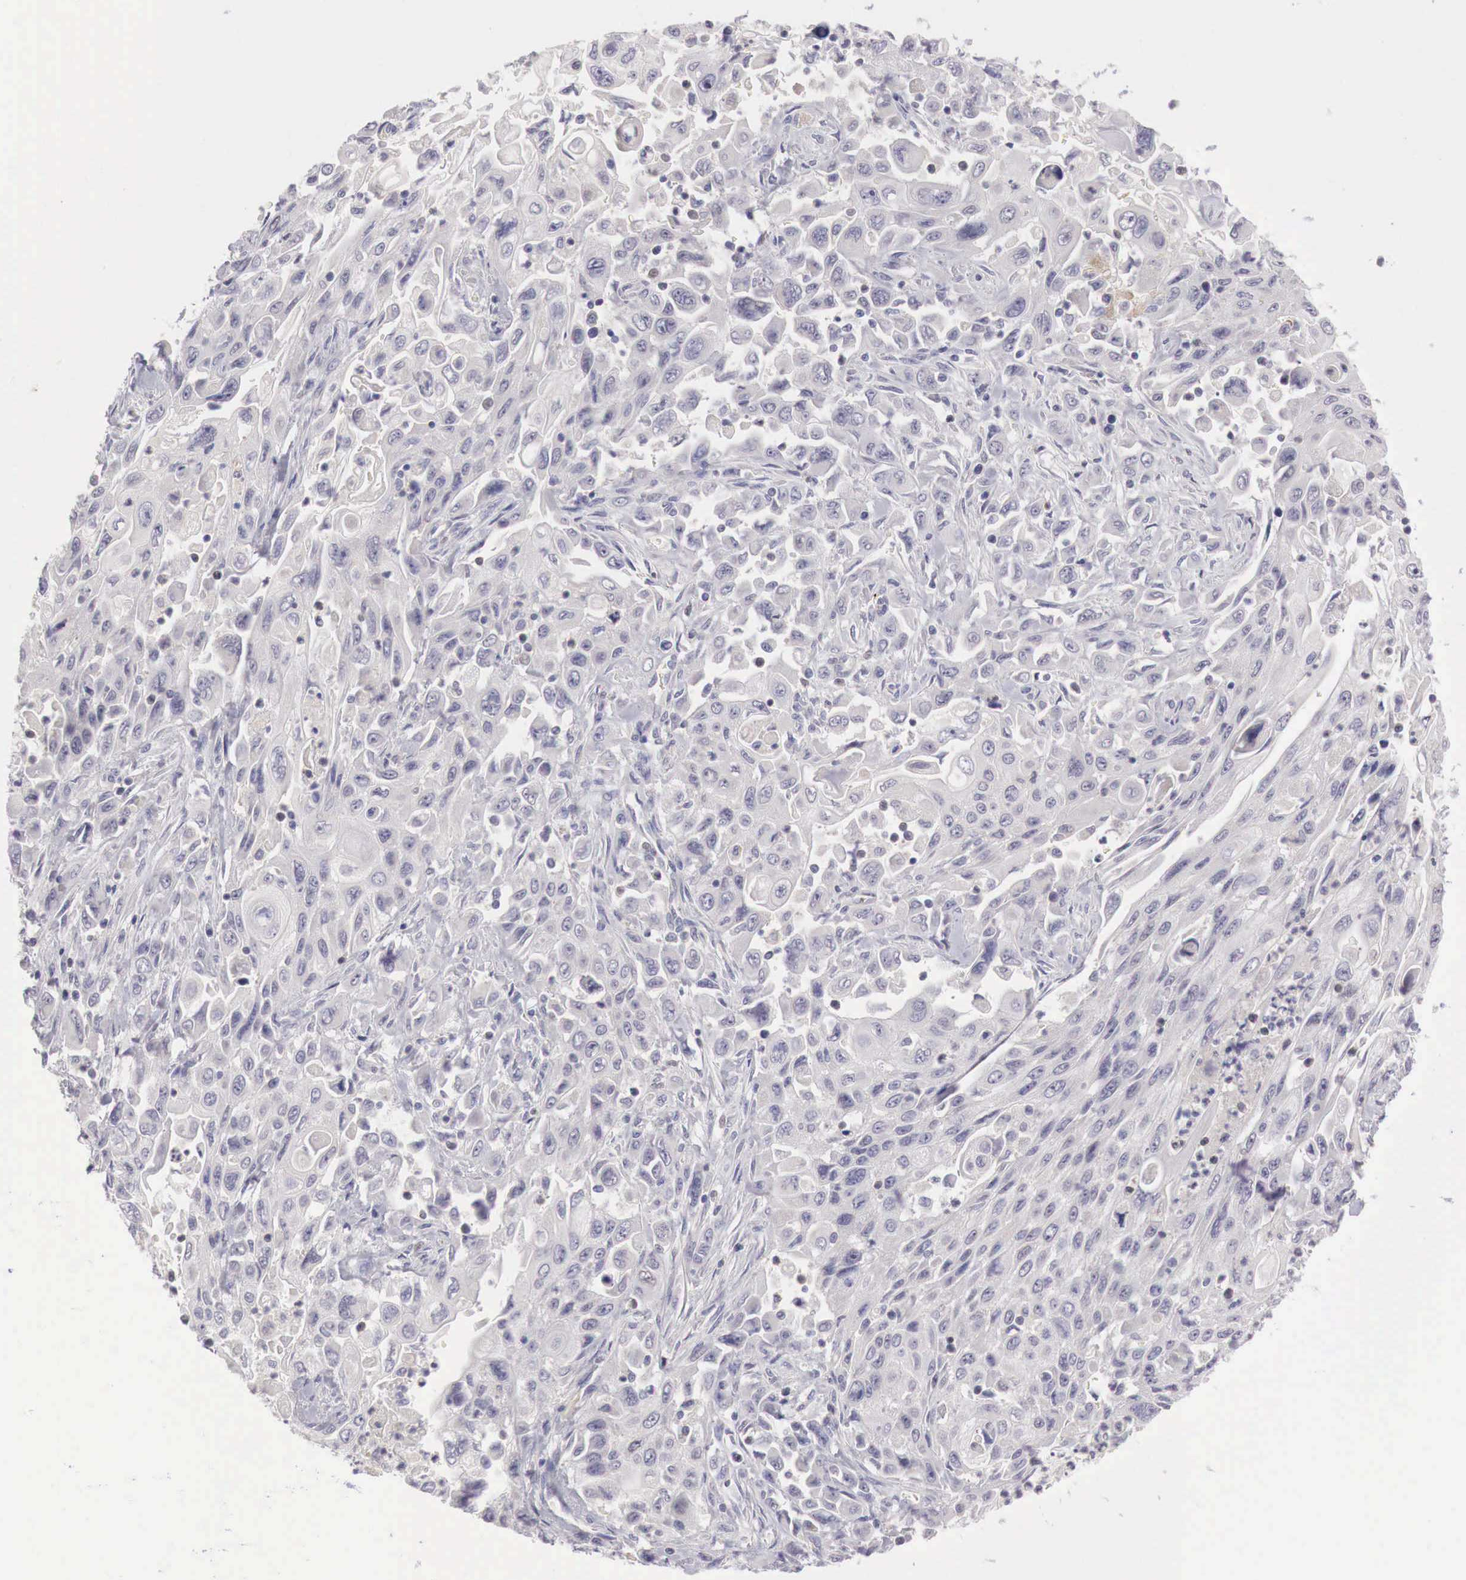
{"staining": {"intensity": "negative", "quantity": "none", "location": "none"}, "tissue": "pancreatic cancer", "cell_type": "Tumor cells", "image_type": "cancer", "snomed": [{"axis": "morphology", "description": "Adenocarcinoma, NOS"}, {"axis": "topography", "description": "Pancreas"}], "caption": "High power microscopy photomicrograph of an immunohistochemistry histopathology image of pancreatic cancer (adenocarcinoma), revealing no significant staining in tumor cells.", "gene": "GATA1", "patient": {"sex": "male", "age": 70}}